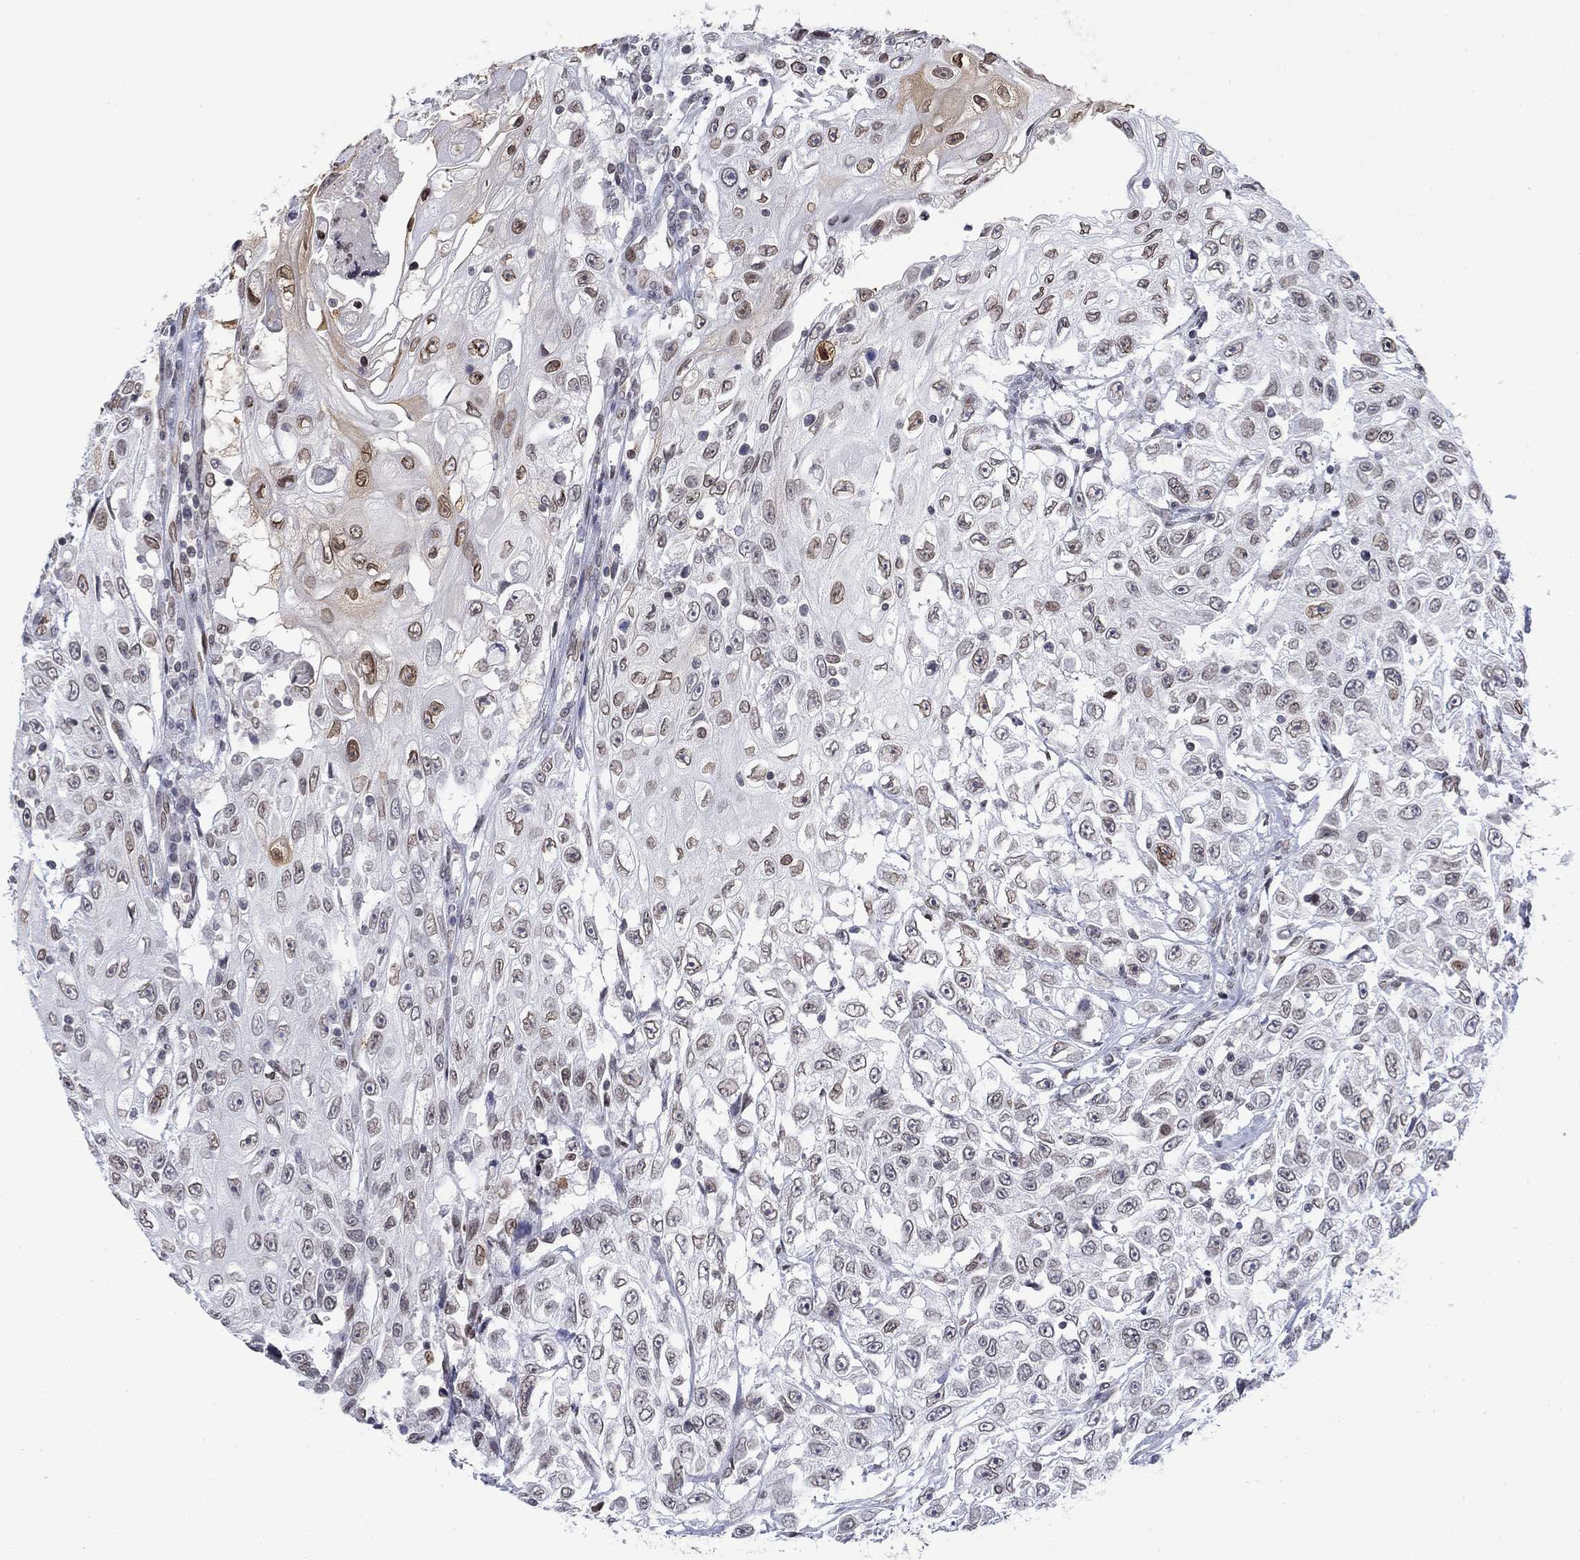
{"staining": {"intensity": "strong", "quantity": "<25%", "location": "cytoplasmic/membranous,nuclear"}, "tissue": "urothelial cancer", "cell_type": "Tumor cells", "image_type": "cancer", "snomed": [{"axis": "morphology", "description": "Urothelial carcinoma, High grade"}, {"axis": "topography", "description": "Urinary bladder"}], "caption": "Protein expression analysis of high-grade urothelial carcinoma demonstrates strong cytoplasmic/membranous and nuclear staining in about <25% of tumor cells.", "gene": "TOR1AIP1", "patient": {"sex": "female", "age": 56}}